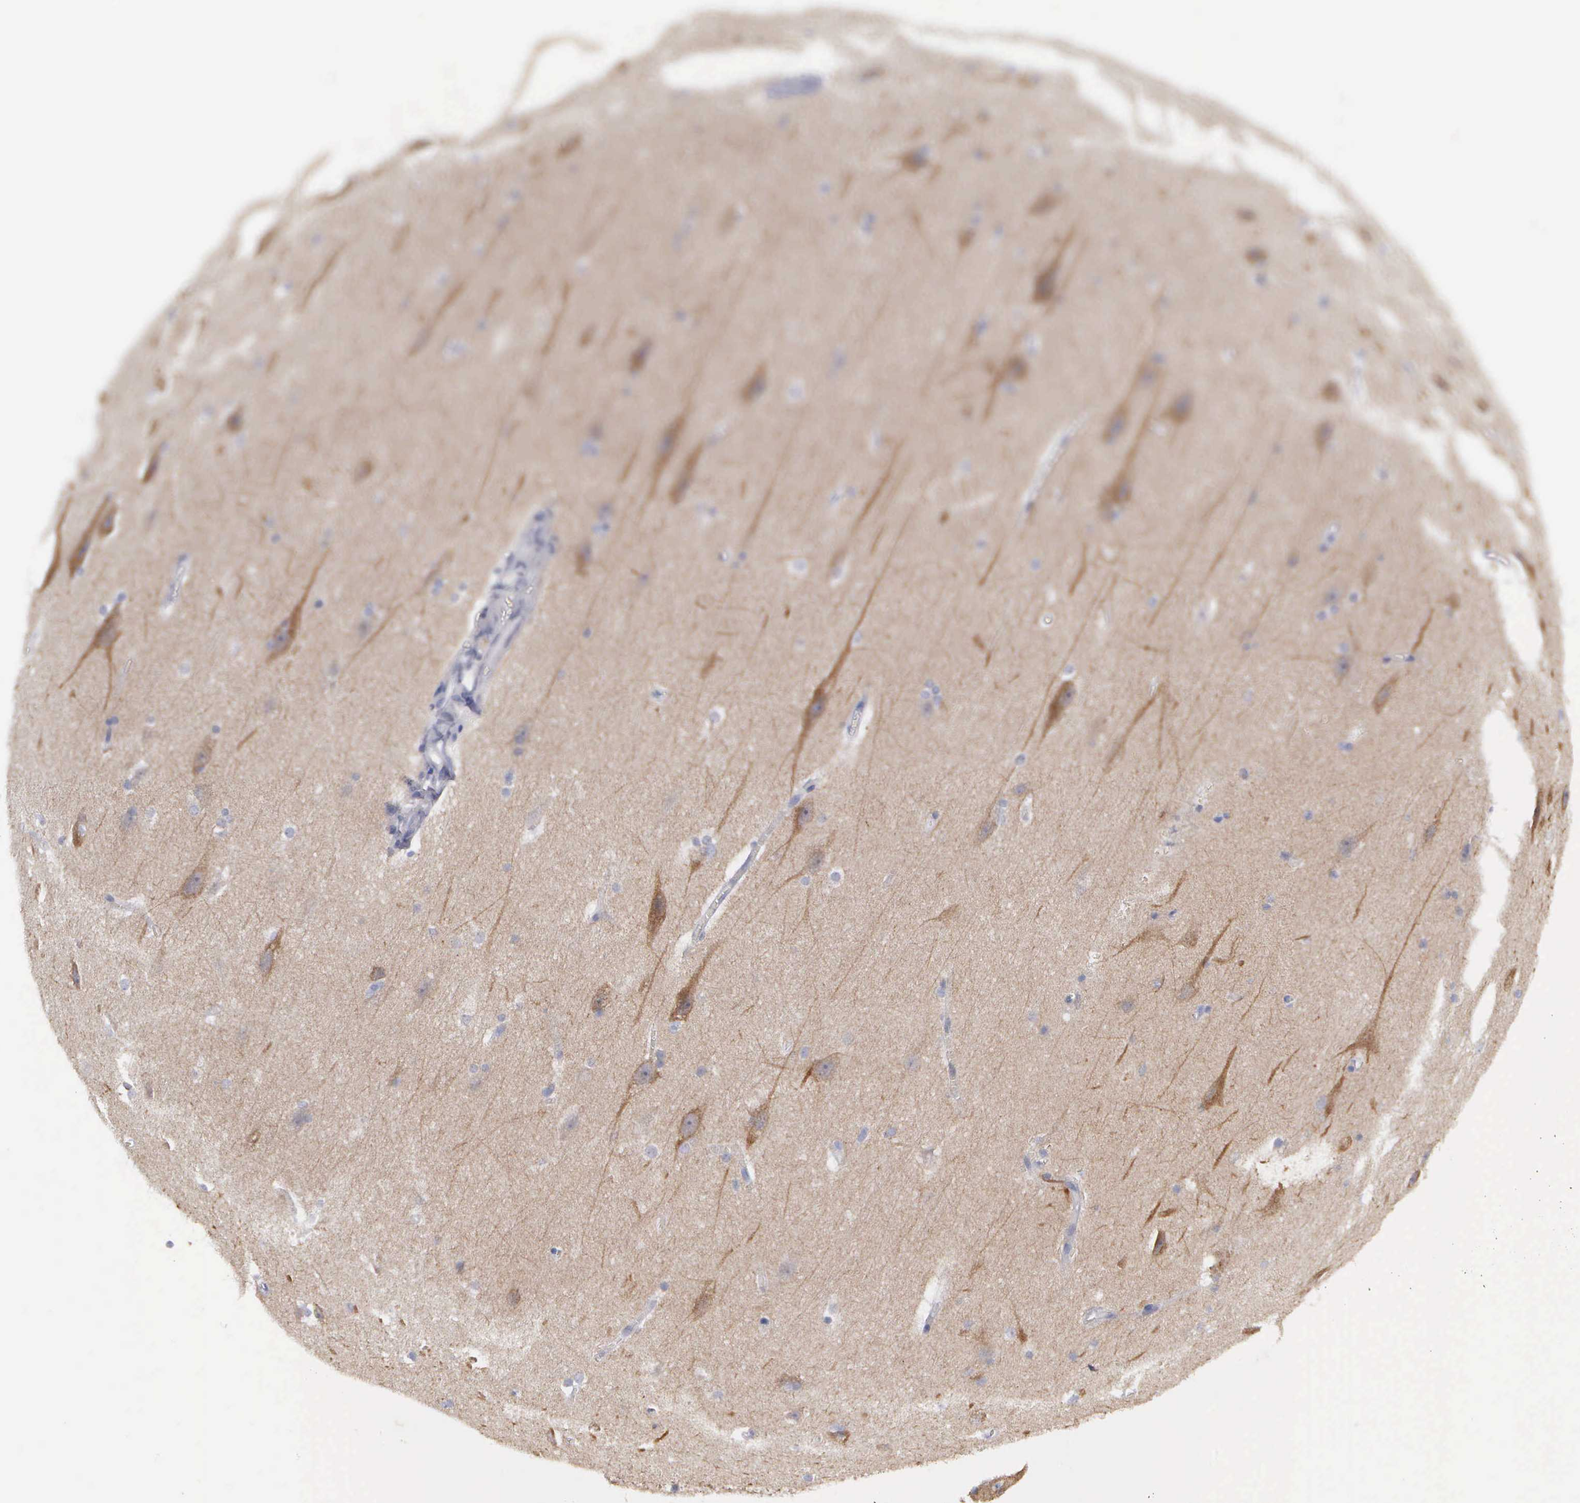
{"staining": {"intensity": "negative", "quantity": "none", "location": "none"}, "tissue": "cerebral cortex", "cell_type": "Endothelial cells", "image_type": "normal", "snomed": [{"axis": "morphology", "description": "Normal tissue, NOS"}, {"axis": "topography", "description": "Cerebral cortex"}, {"axis": "topography", "description": "Hippocampus"}], "caption": "Protein analysis of normal cerebral cortex reveals no significant staining in endothelial cells.", "gene": "CEP170B", "patient": {"sex": "female", "age": 19}}